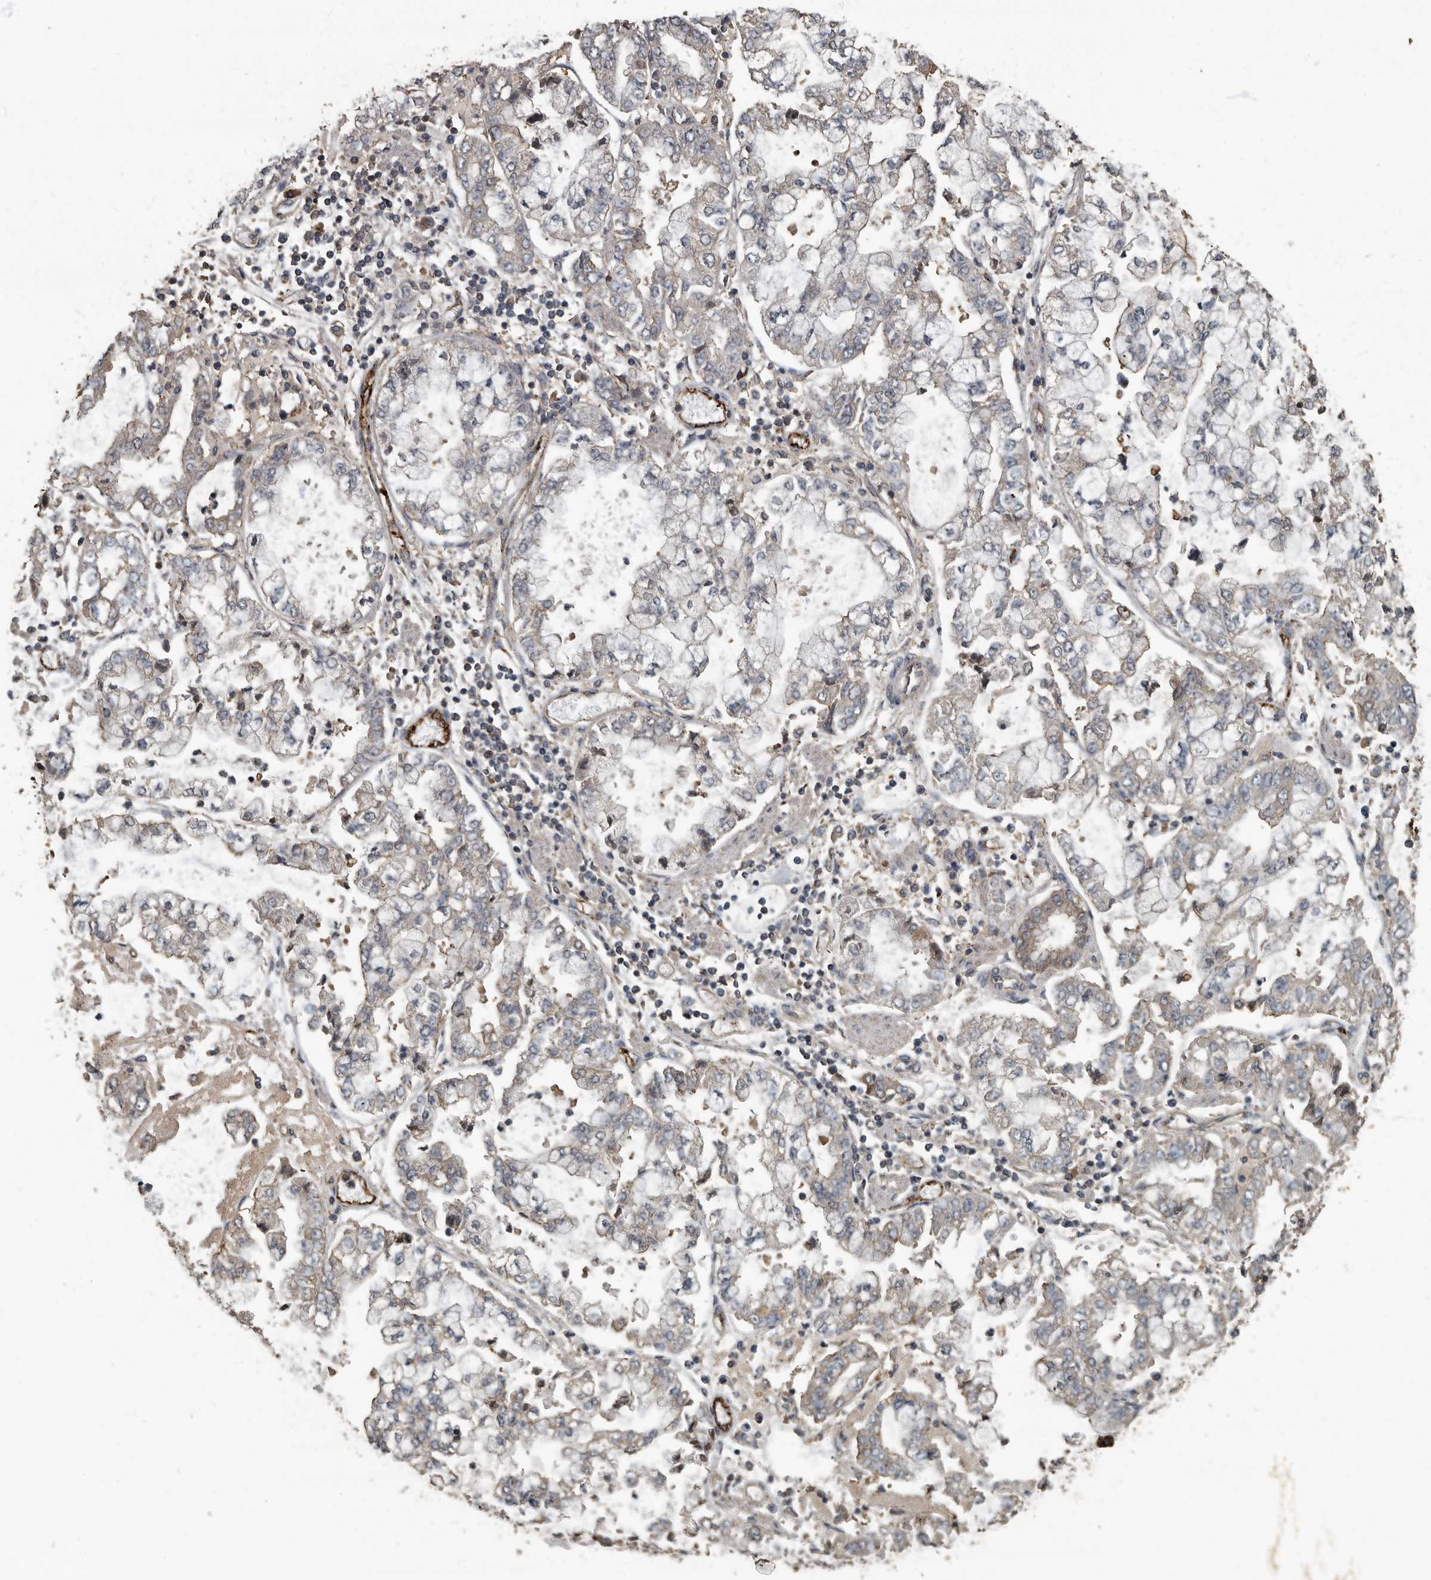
{"staining": {"intensity": "negative", "quantity": "none", "location": "none"}, "tissue": "stomach cancer", "cell_type": "Tumor cells", "image_type": "cancer", "snomed": [{"axis": "morphology", "description": "Adenocarcinoma, NOS"}, {"axis": "topography", "description": "Stomach"}], "caption": "This image is of adenocarcinoma (stomach) stained with immunohistochemistry to label a protein in brown with the nuclei are counter-stained blue. There is no expression in tumor cells.", "gene": "IL15RA", "patient": {"sex": "male", "age": 76}}